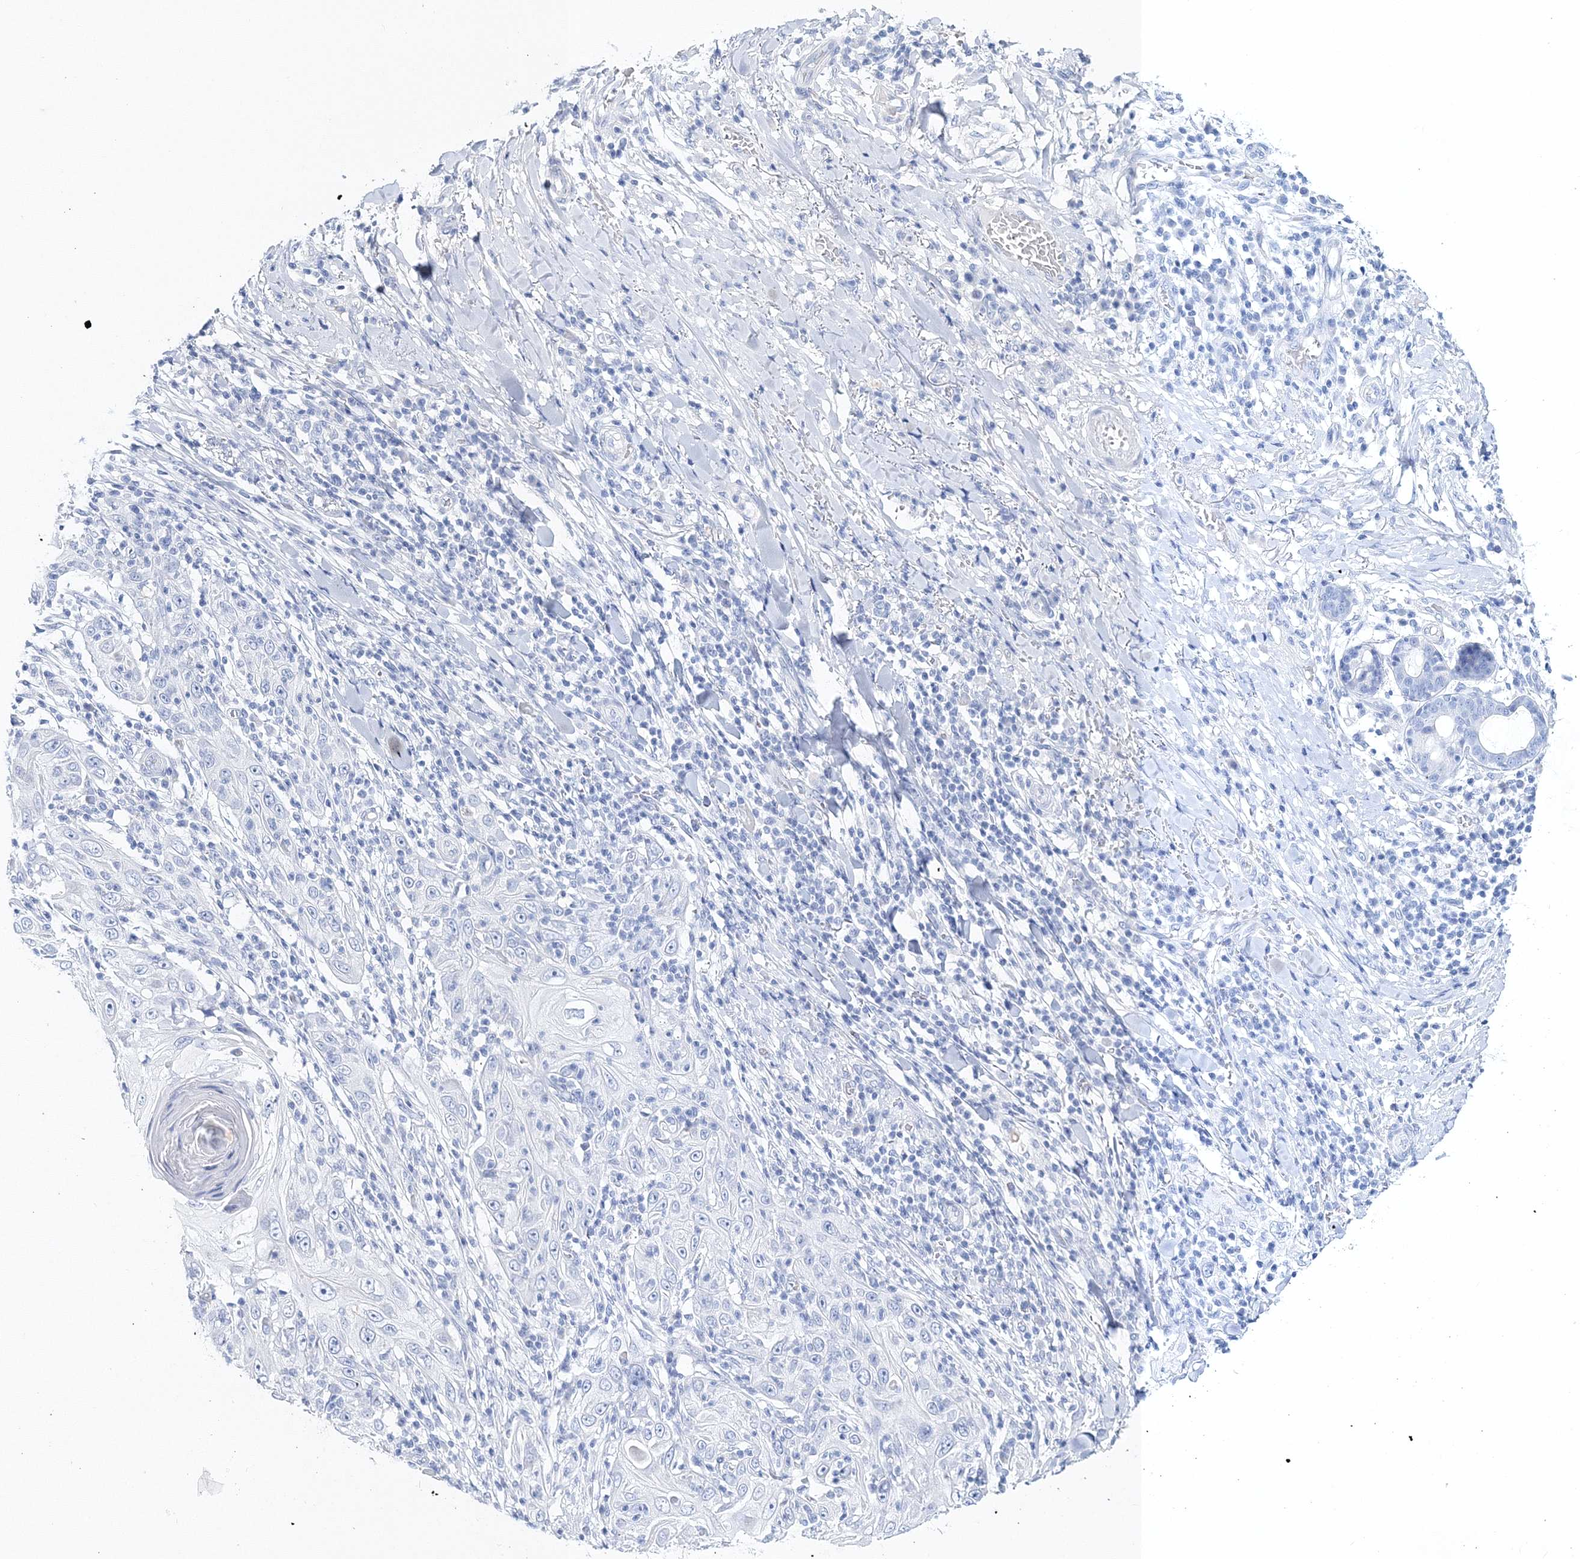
{"staining": {"intensity": "negative", "quantity": "none", "location": "none"}, "tissue": "skin cancer", "cell_type": "Tumor cells", "image_type": "cancer", "snomed": [{"axis": "morphology", "description": "Squamous cell carcinoma, NOS"}, {"axis": "topography", "description": "Skin"}], "caption": "IHC photomicrograph of skin squamous cell carcinoma stained for a protein (brown), which demonstrates no positivity in tumor cells.", "gene": "MYOZ2", "patient": {"sex": "female", "age": 88}}